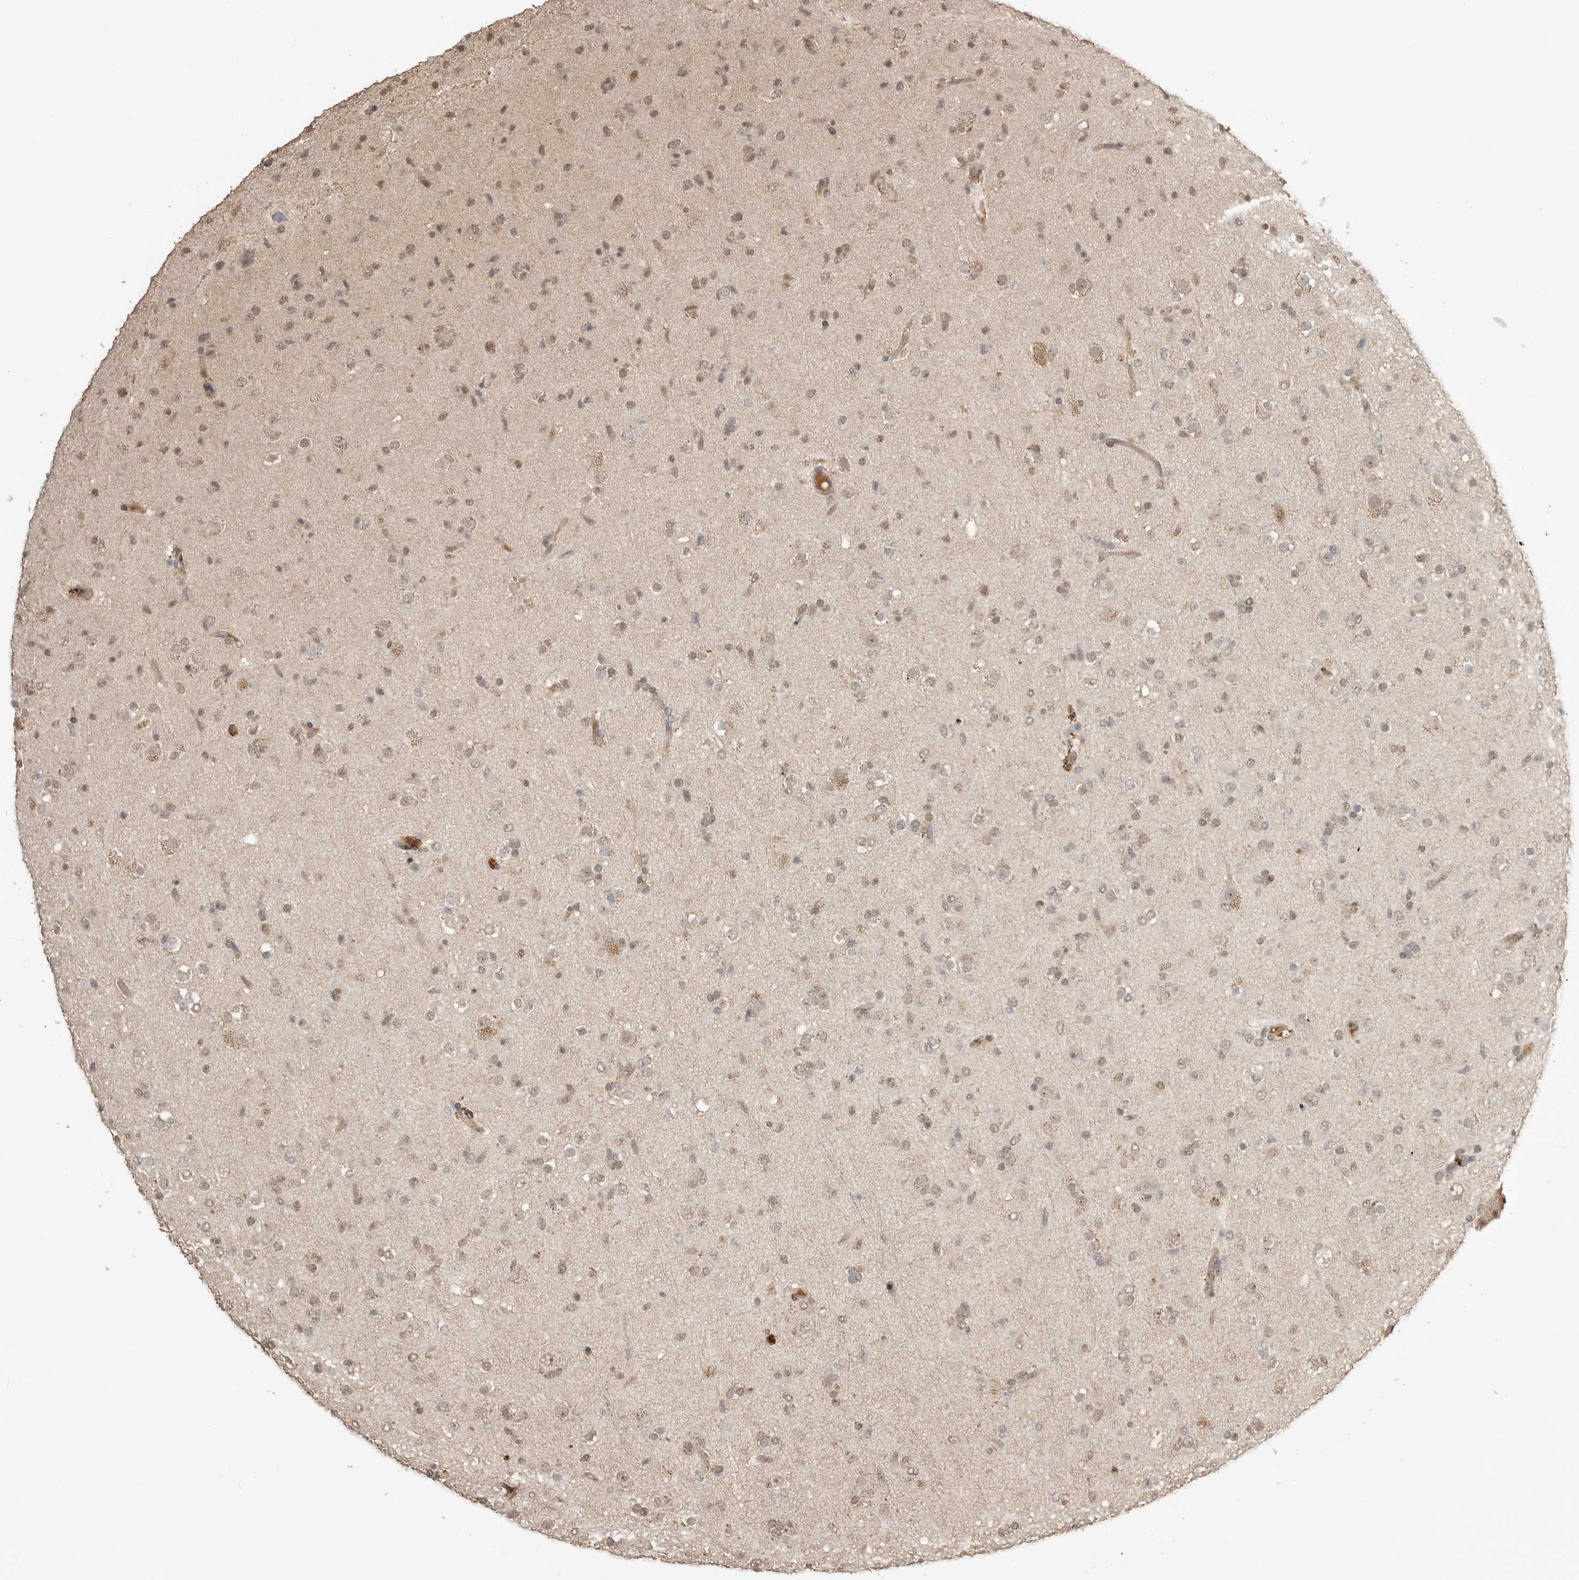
{"staining": {"intensity": "weak", "quantity": ">75%", "location": "nuclear"}, "tissue": "glioma", "cell_type": "Tumor cells", "image_type": "cancer", "snomed": [{"axis": "morphology", "description": "Glioma, malignant, Low grade"}, {"axis": "topography", "description": "Brain"}], "caption": "This is a micrograph of immunohistochemistry staining of glioma, which shows weak positivity in the nuclear of tumor cells.", "gene": "ASPSCR1", "patient": {"sex": "male", "age": 65}}